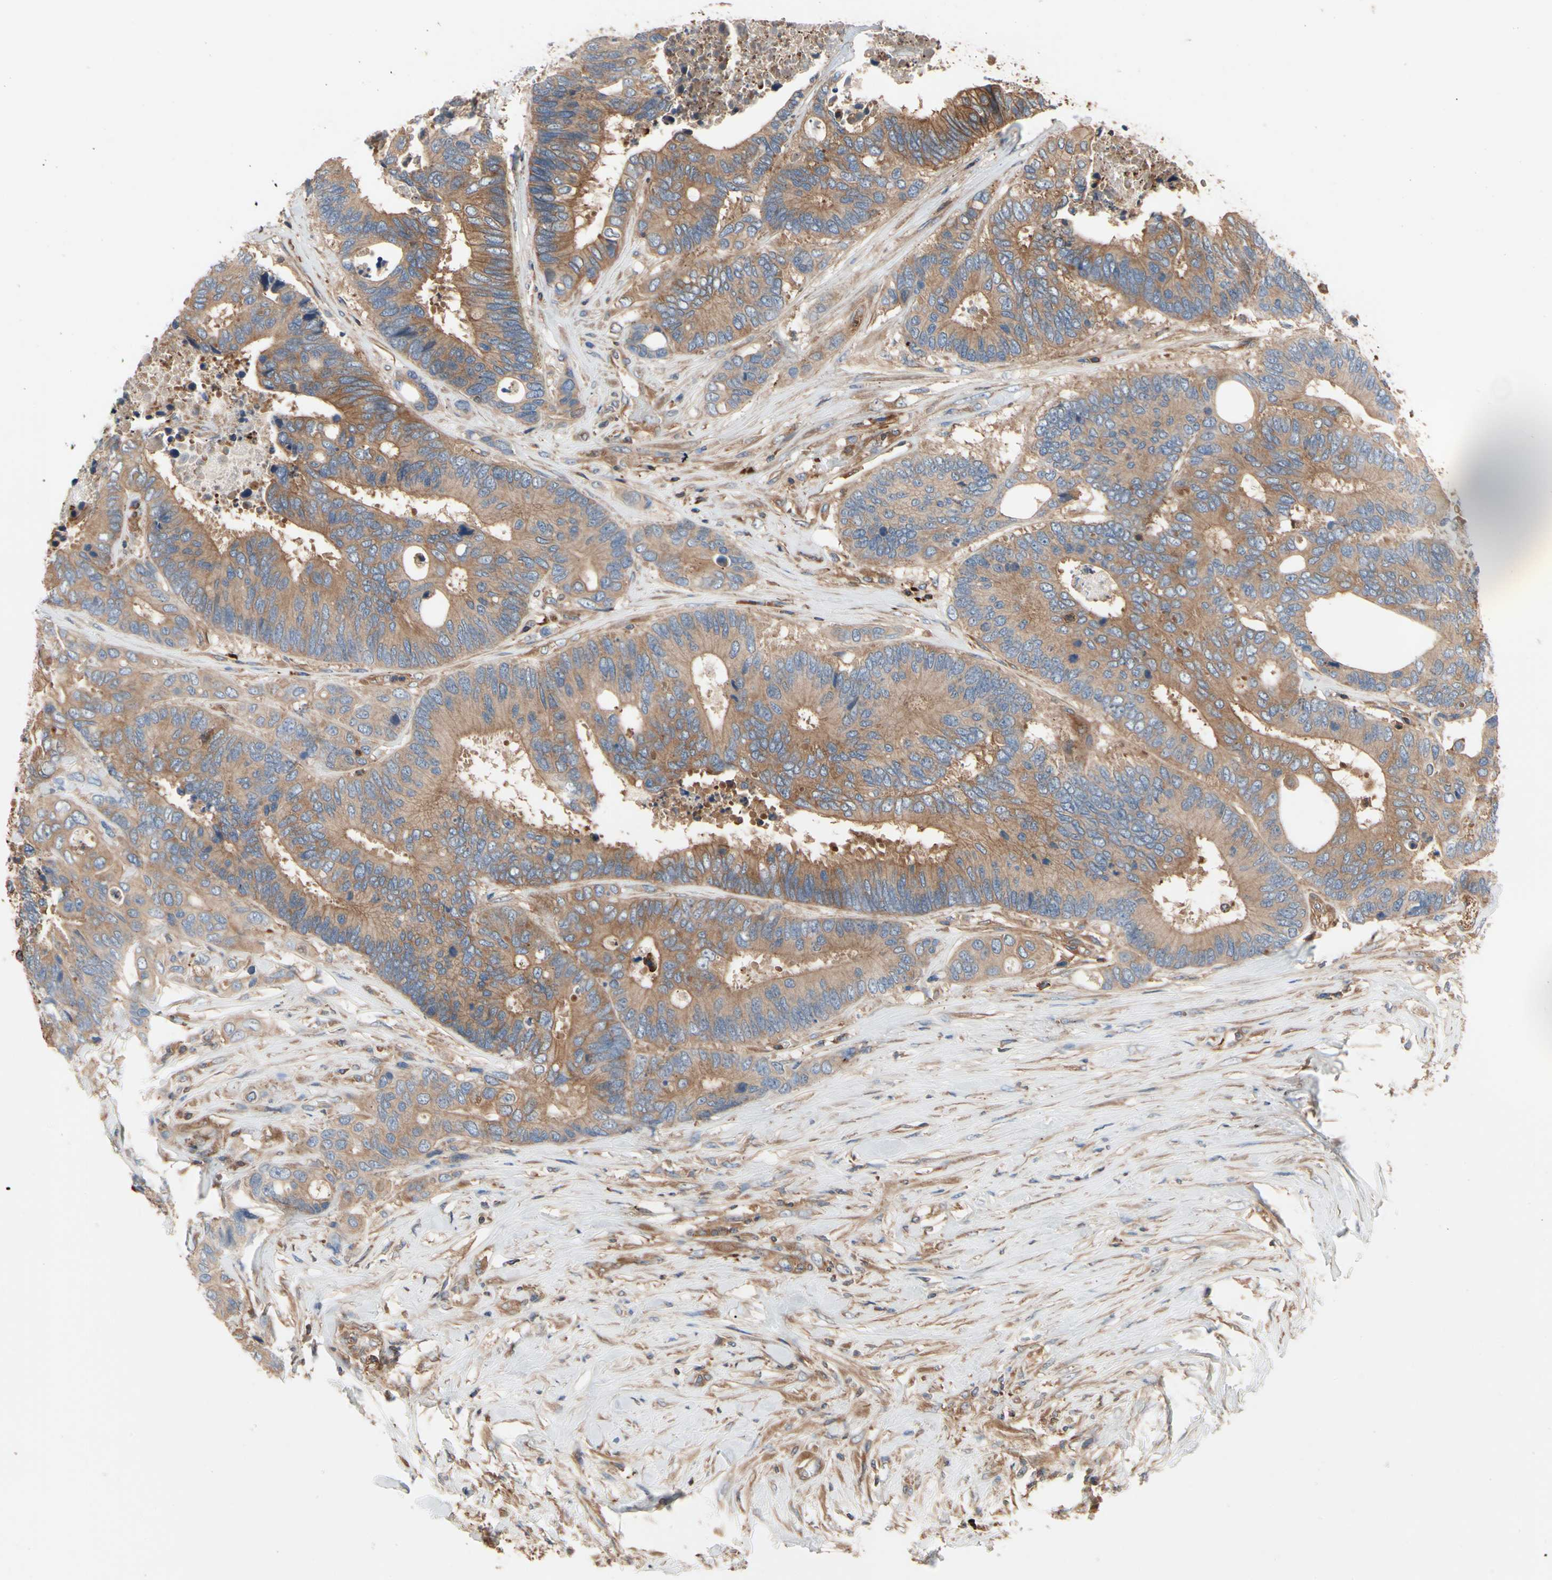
{"staining": {"intensity": "moderate", "quantity": ">75%", "location": "cytoplasmic/membranous"}, "tissue": "colorectal cancer", "cell_type": "Tumor cells", "image_type": "cancer", "snomed": [{"axis": "morphology", "description": "Adenocarcinoma, NOS"}, {"axis": "topography", "description": "Rectum"}], "caption": "About >75% of tumor cells in human adenocarcinoma (colorectal) display moderate cytoplasmic/membranous protein positivity as visualized by brown immunohistochemical staining.", "gene": "ROCK1", "patient": {"sex": "male", "age": 55}}